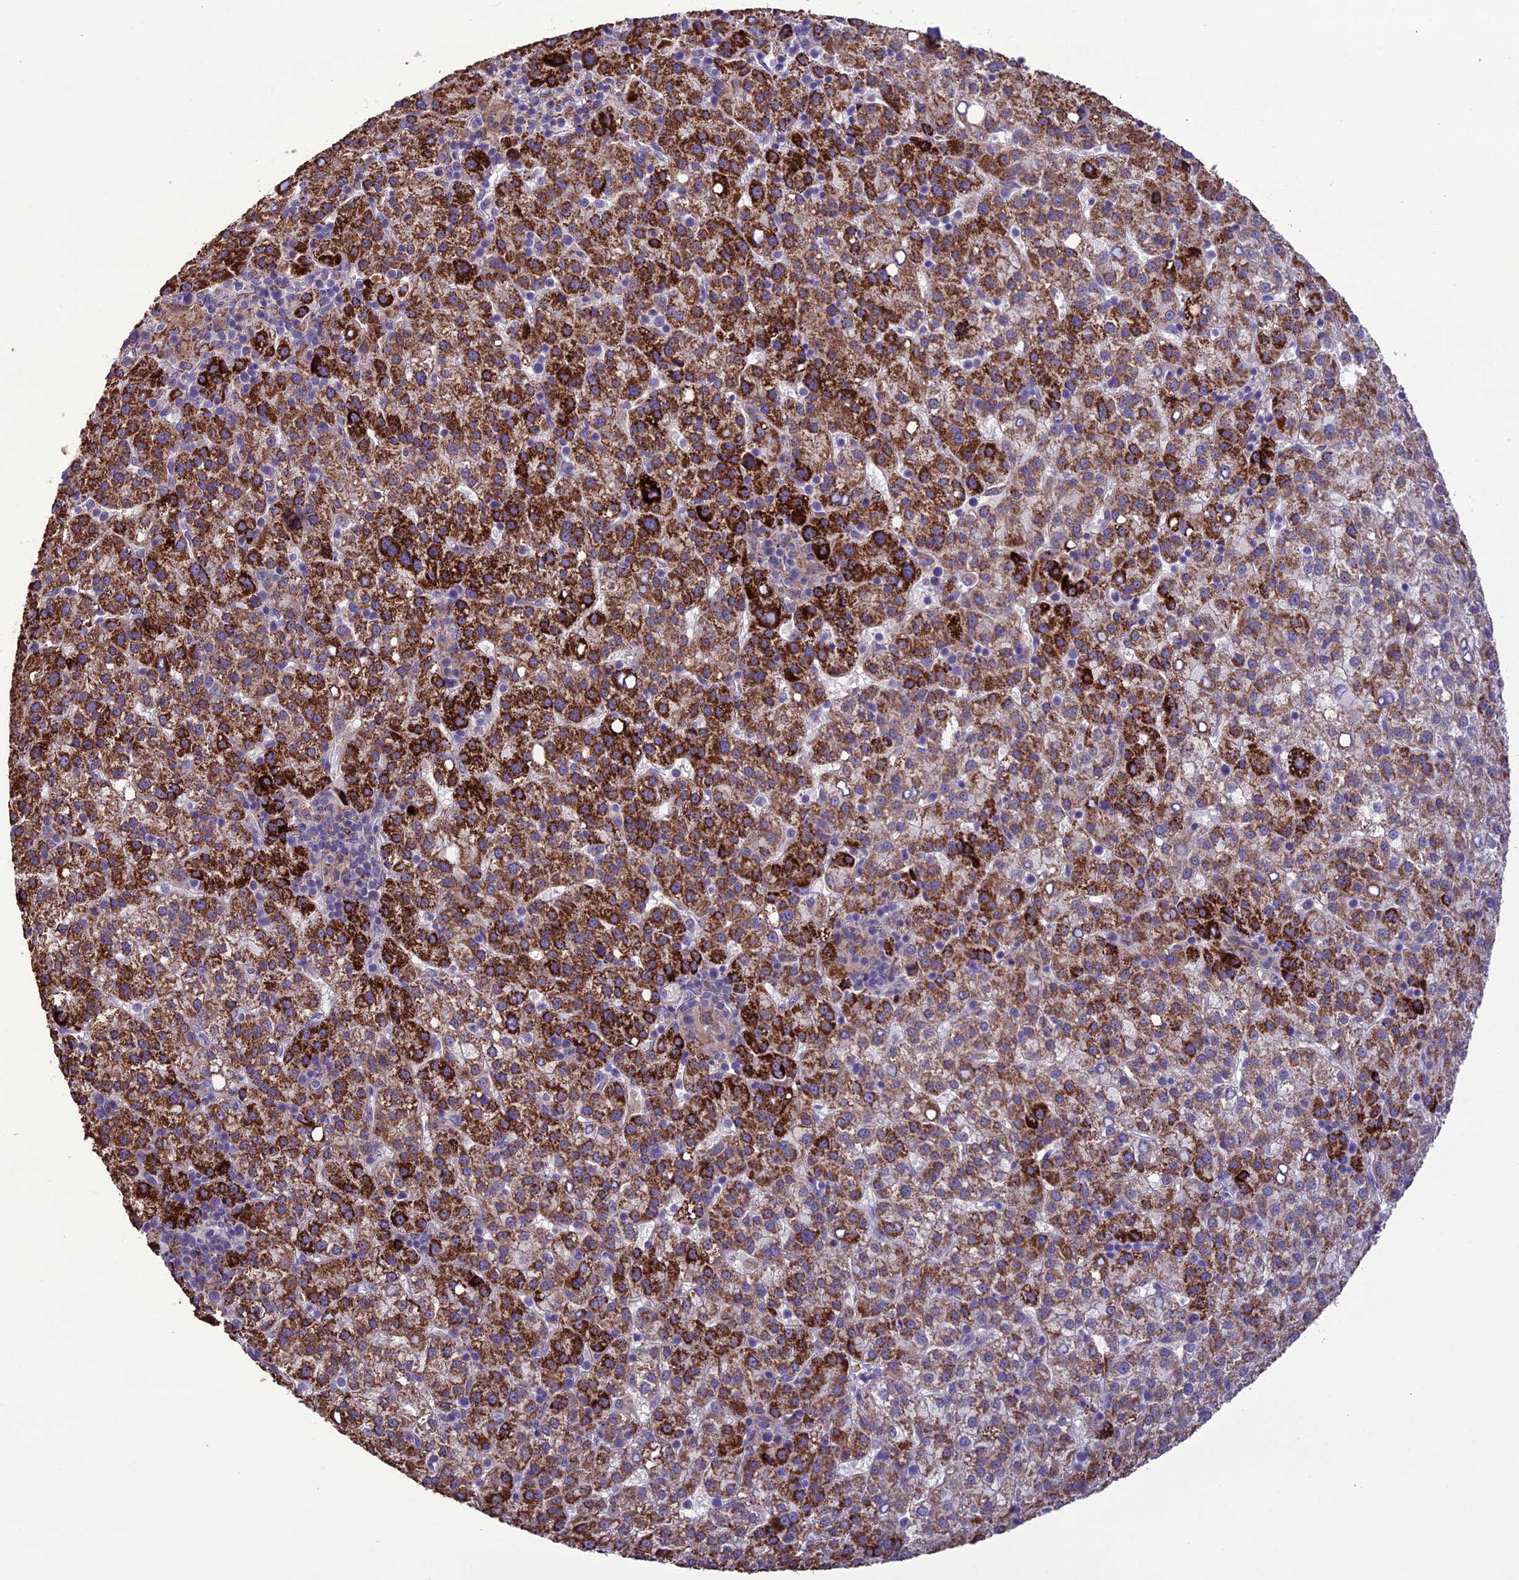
{"staining": {"intensity": "strong", "quantity": "25%-75%", "location": "cytoplasmic/membranous"}, "tissue": "liver cancer", "cell_type": "Tumor cells", "image_type": "cancer", "snomed": [{"axis": "morphology", "description": "Carcinoma, Hepatocellular, NOS"}, {"axis": "topography", "description": "Liver"}], "caption": "A high amount of strong cytoplasmic/membranous positivity is appreciated in about 25%-75% of tumor cells in liver cancer tissue. The staining was performed using DAB (3,3'-diaminobenzidine), with brown indicating positive protein expression. Nuclei are stained blue with hematoxylin.", "gene": "TBC1D24", "patient": {"sex": "female", "age": 58}}